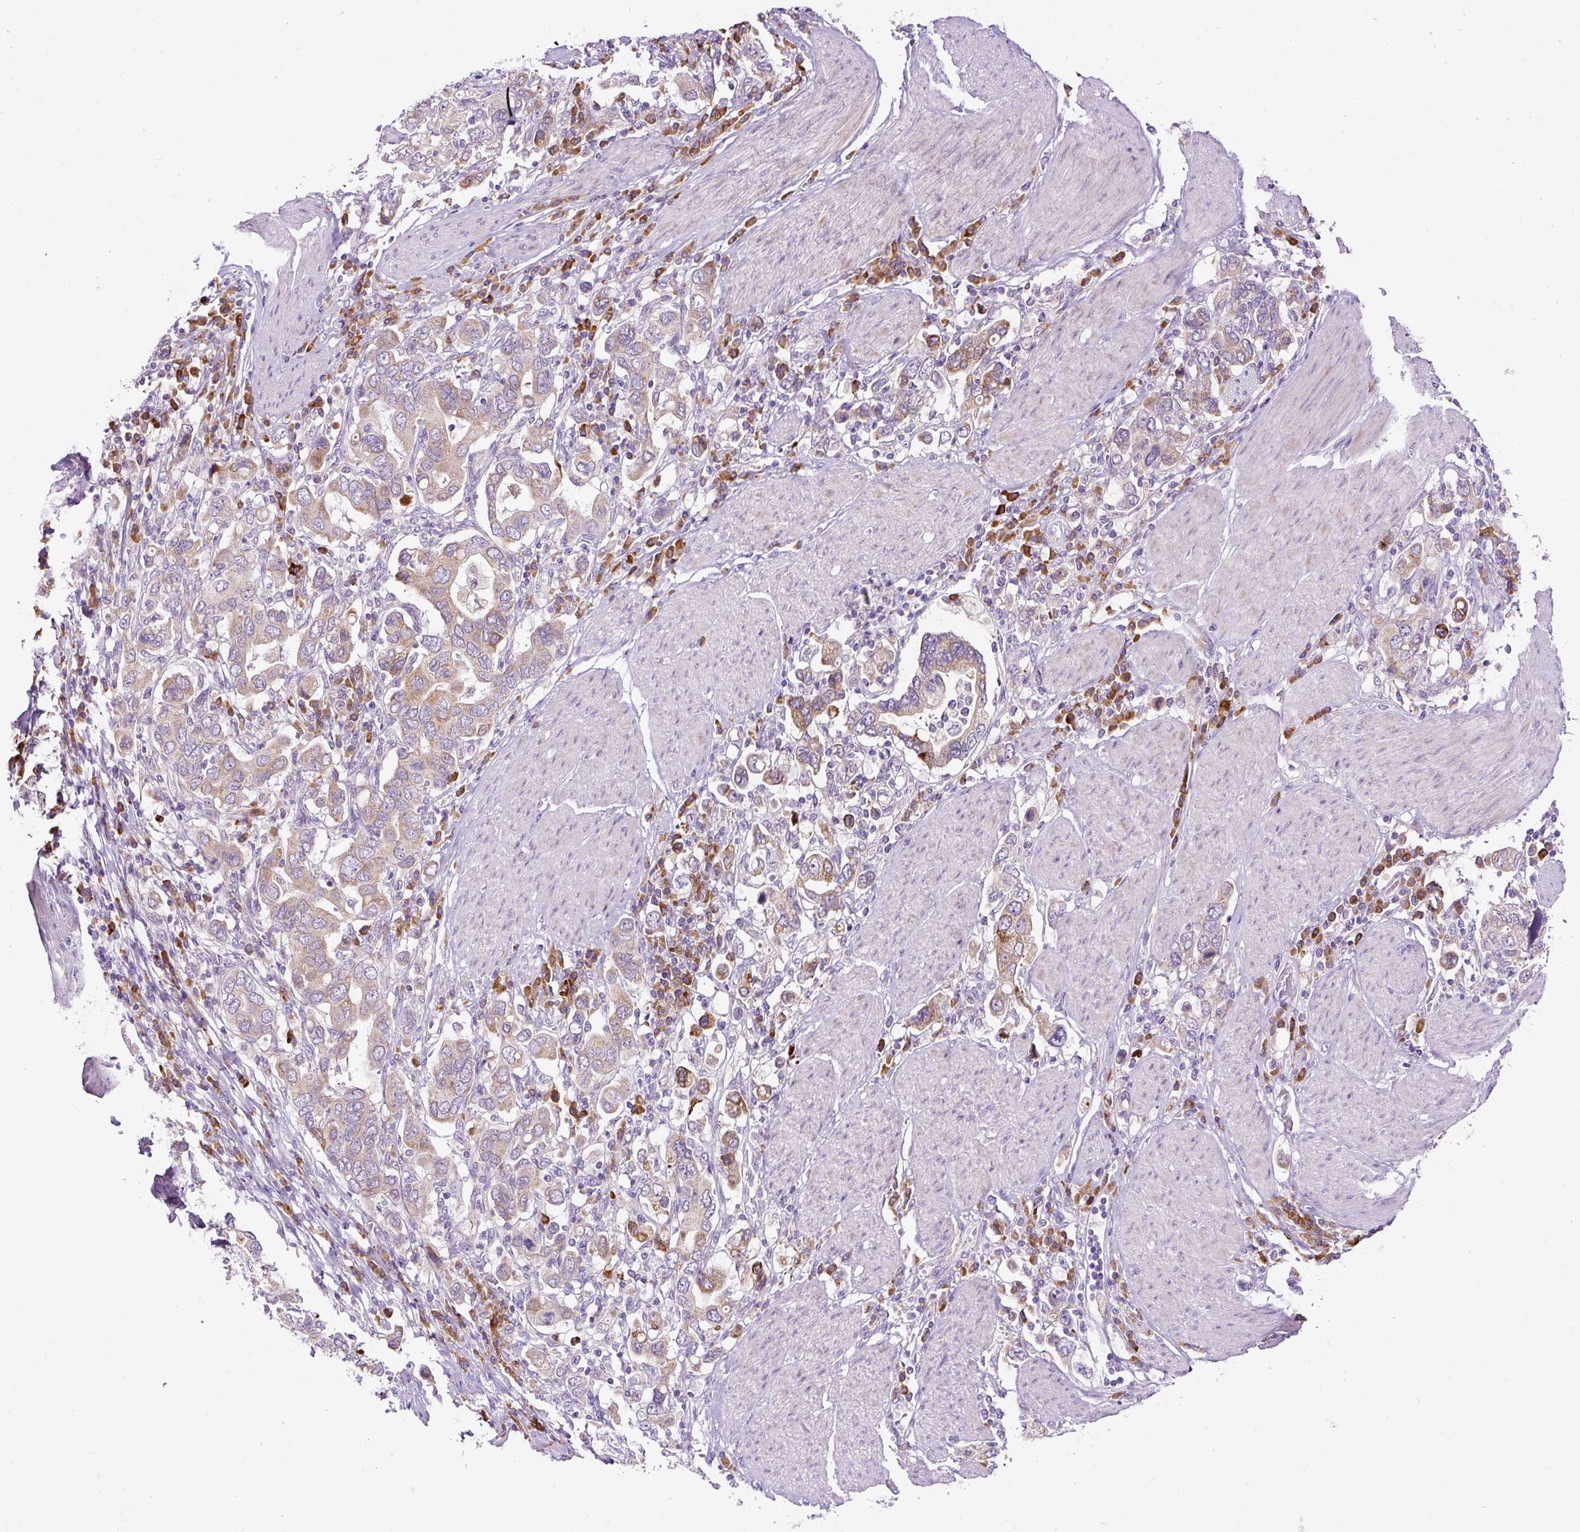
{"staining": {"intensity": "moderate", "quantity": "<25%", "location": "cytoplasmic/membranous"}, "tissue": "stomach cancer", "cell_type": "Tumor cells", "image_type": "cancer", "snomed": [{"axis": "morphology", "description": "Adenocarcinoma, NOS"}, {"axis": "topography", "description": "Stomach, upper"}], "caption": "Protein staining of stomach cancer (adenocarcinoma) tissue exhibits moderate cytoplasmic/membranous positivity in approximately <25% of tumor cells. The protein is stained brown, and the nuclei are stained in blue (DAB (3,3'-diaminobenzidine) IHC with brightfield microscopy, high magnification).", "gene": "FMC1", "patient": {"sex": "male", "age": 62}}